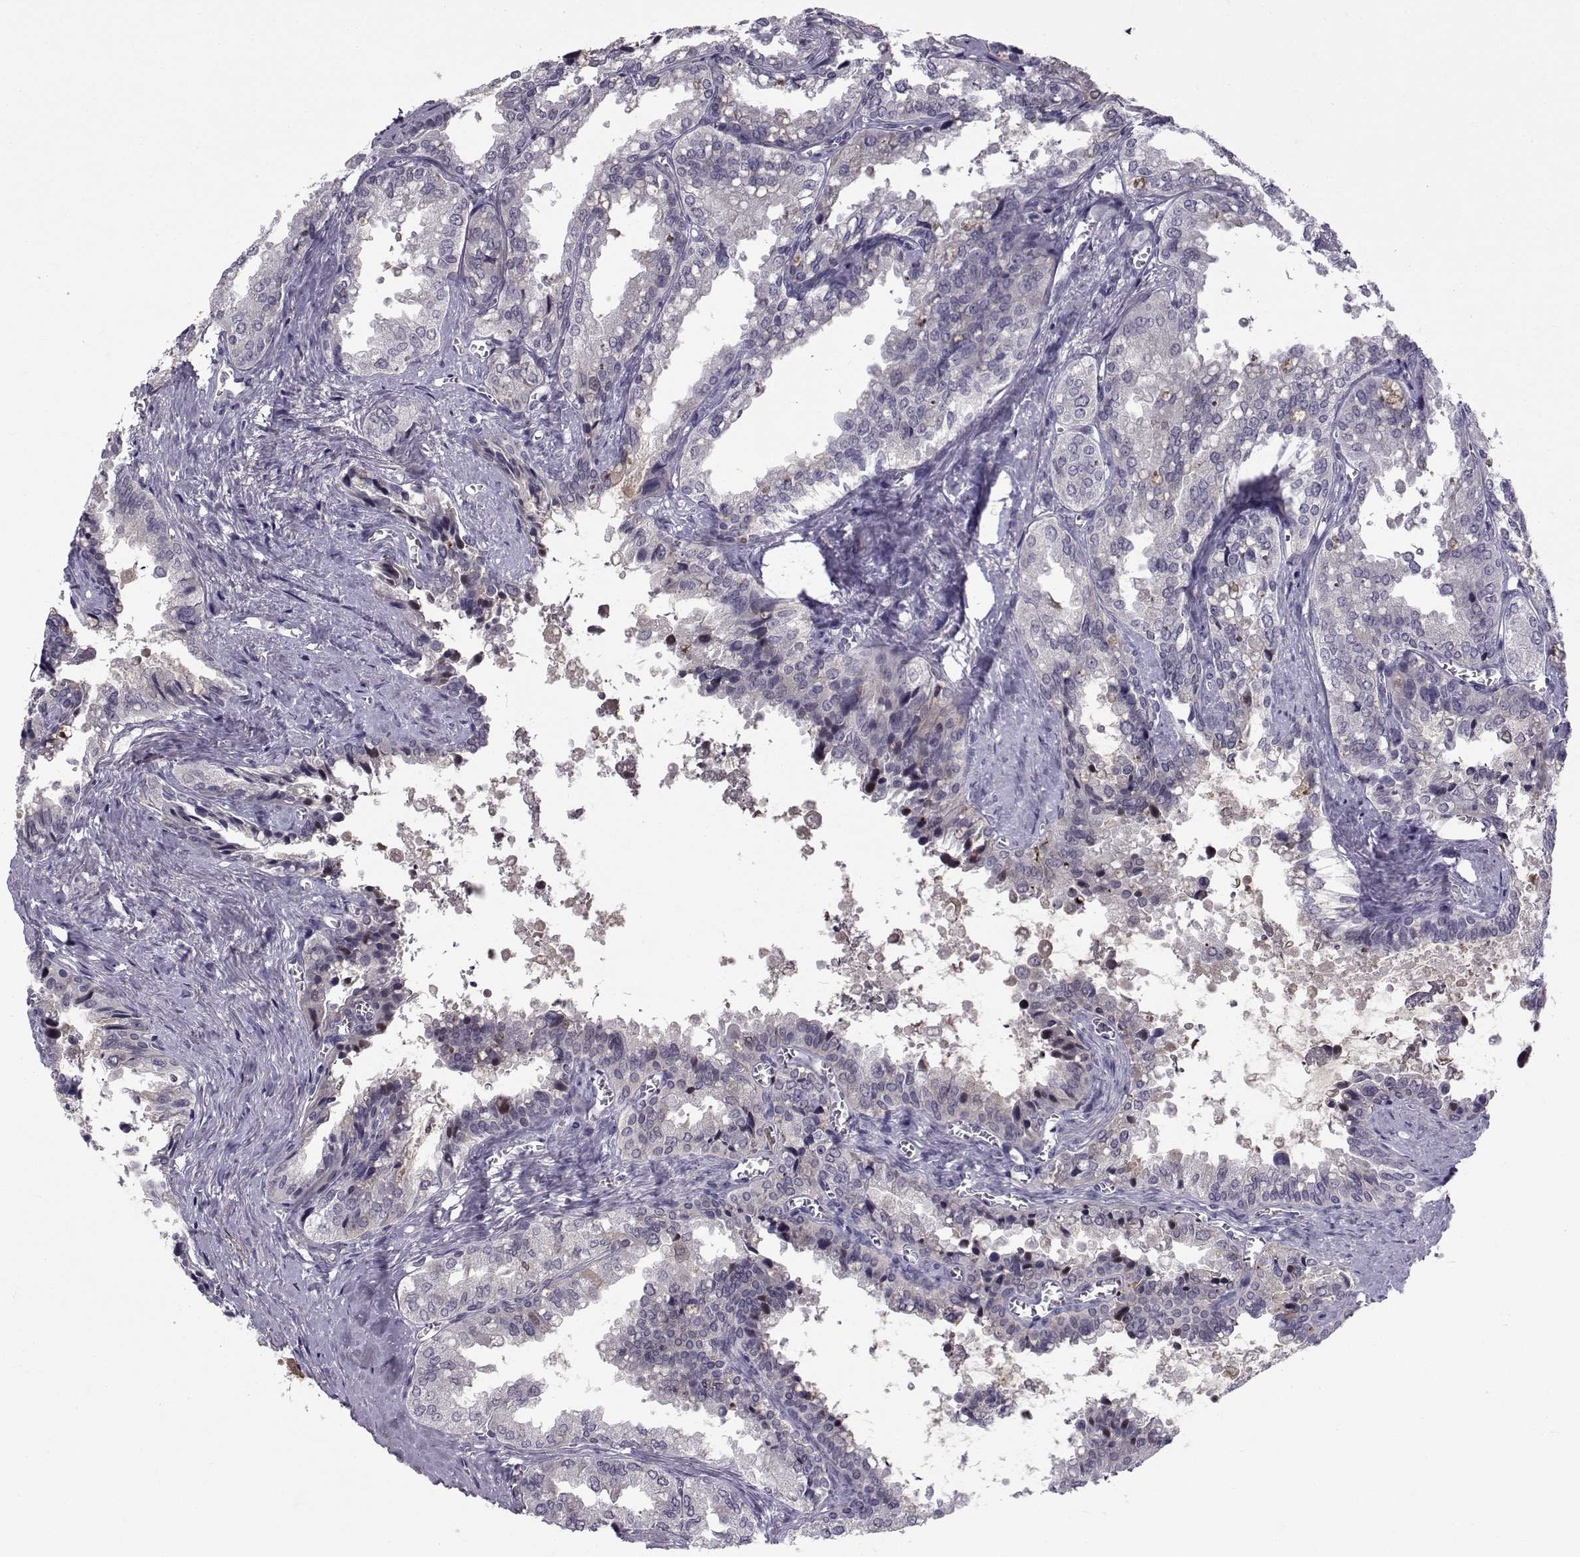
{"staining": {"intensity": "negative", "quantity": "none", "location": "none"}, "tissue": "seminal vesicle", "cell_type": "Glandular cells", "image_type": "normal", "snomed": [{"axis": "morphology", "description": "Normal tissue, NOS"}, {"axis": "topography", "description": "Seminal veicle"}], "caption": "High magnification brightfield microscopy of benign seminal vesicle stained with DAB (brown) and counterstained with hematoxylin (blue): glandular cells show no significant staining.", "gene": "TNFRSF11B", "patient": {"sex": "male", "age": 67}}